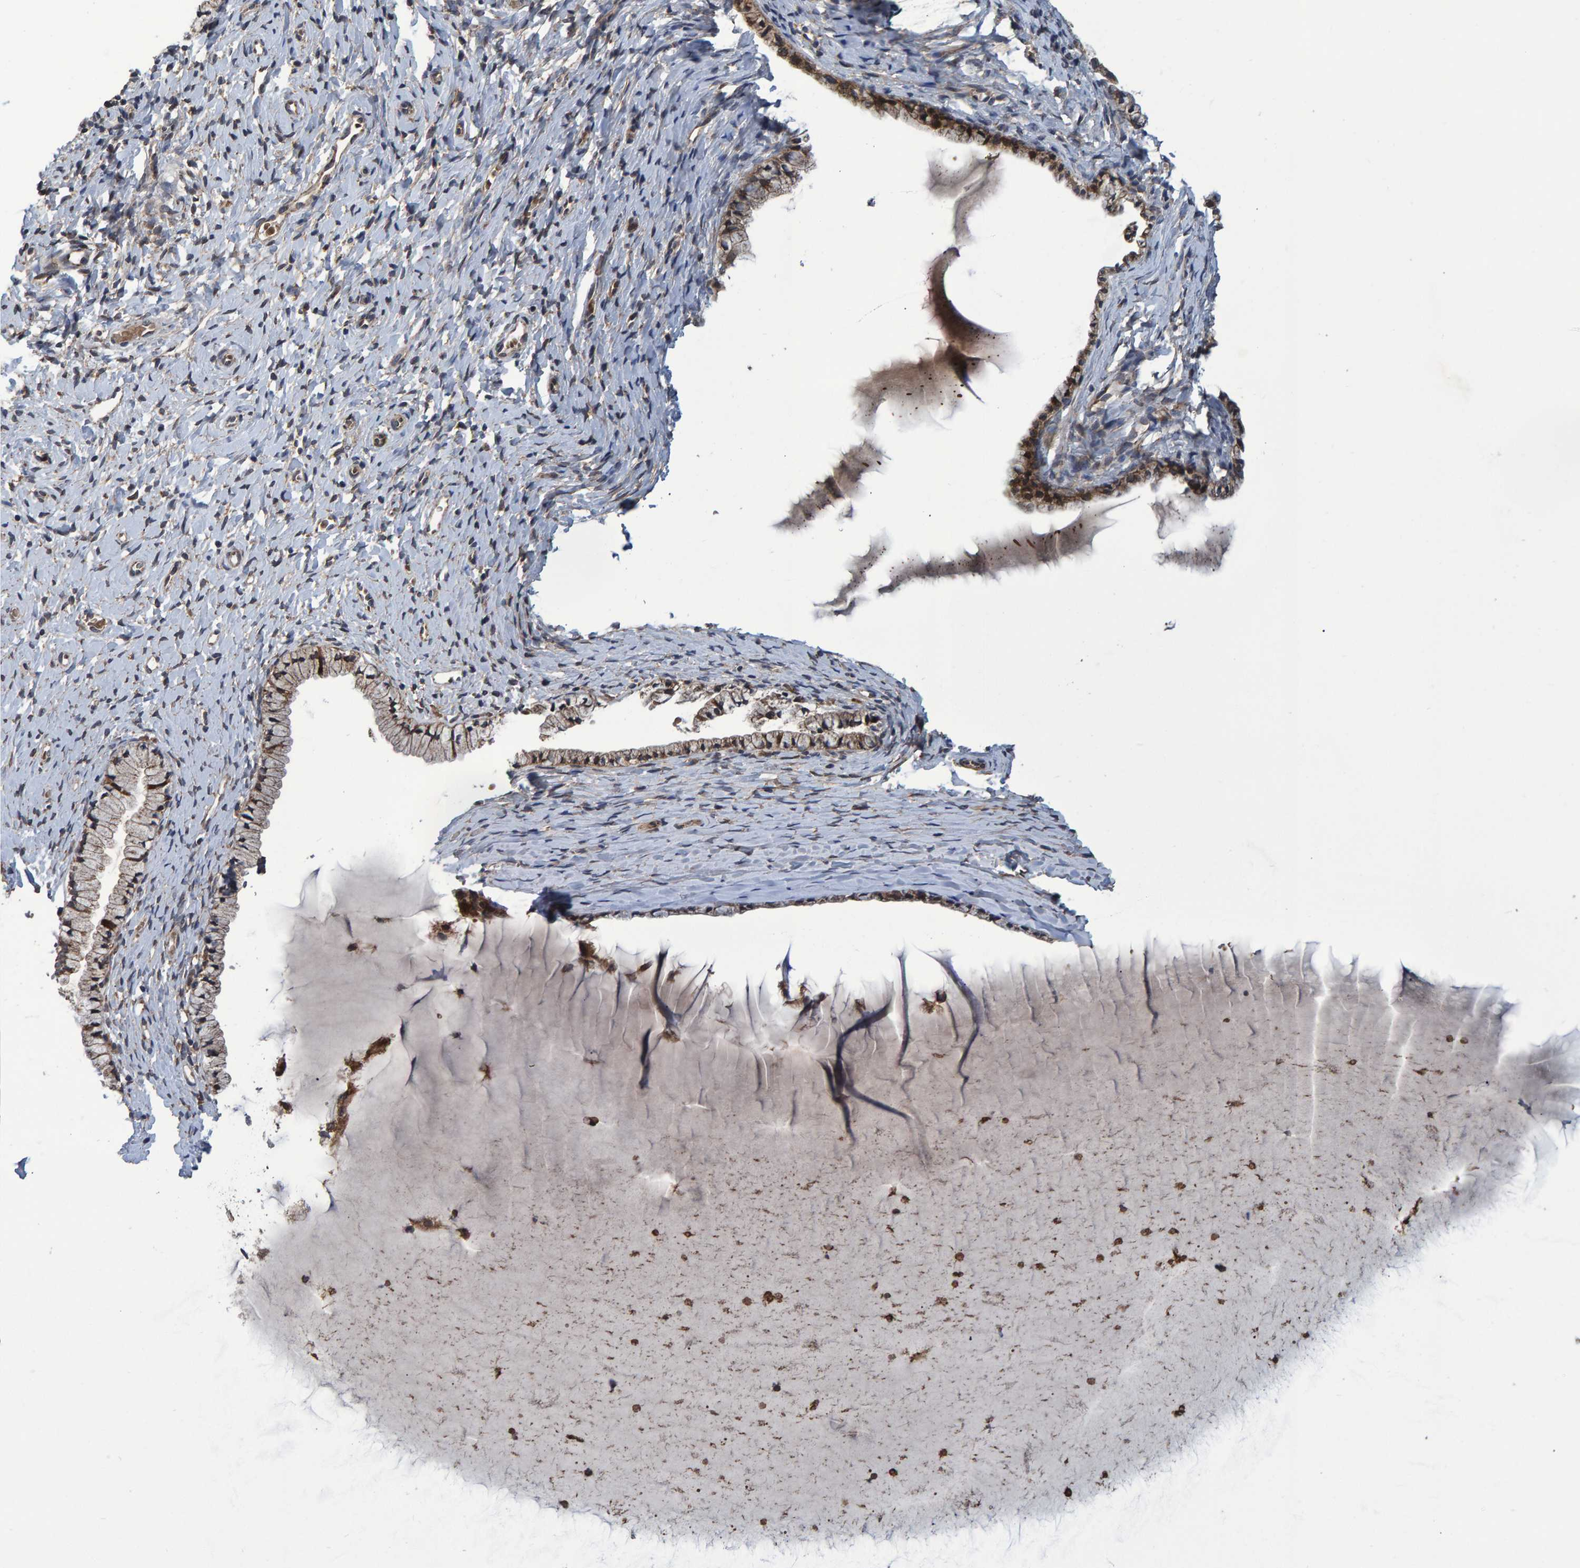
{"staining": {"intensity": "weak", "quantity": ">75%", "location": "cytoplasmic/membranous"}, "tissue": "cervix", "cell_type": "Glandular cells", "image_type": "normal", "snomed": [{"axis": "morphology", "description": "Normal tissue, NOS"}, {"axis": "topography", "description": "Cervix"}], "caption": "The histopathology image demonstrates immunohistochemical staining of benign cervix. There is weak cytoplasmic/membranous staining is appreciated in about >75% of glandular cells.", "gene": "ATP6V1H", "patient": {"sex": "female", "age": 72}}